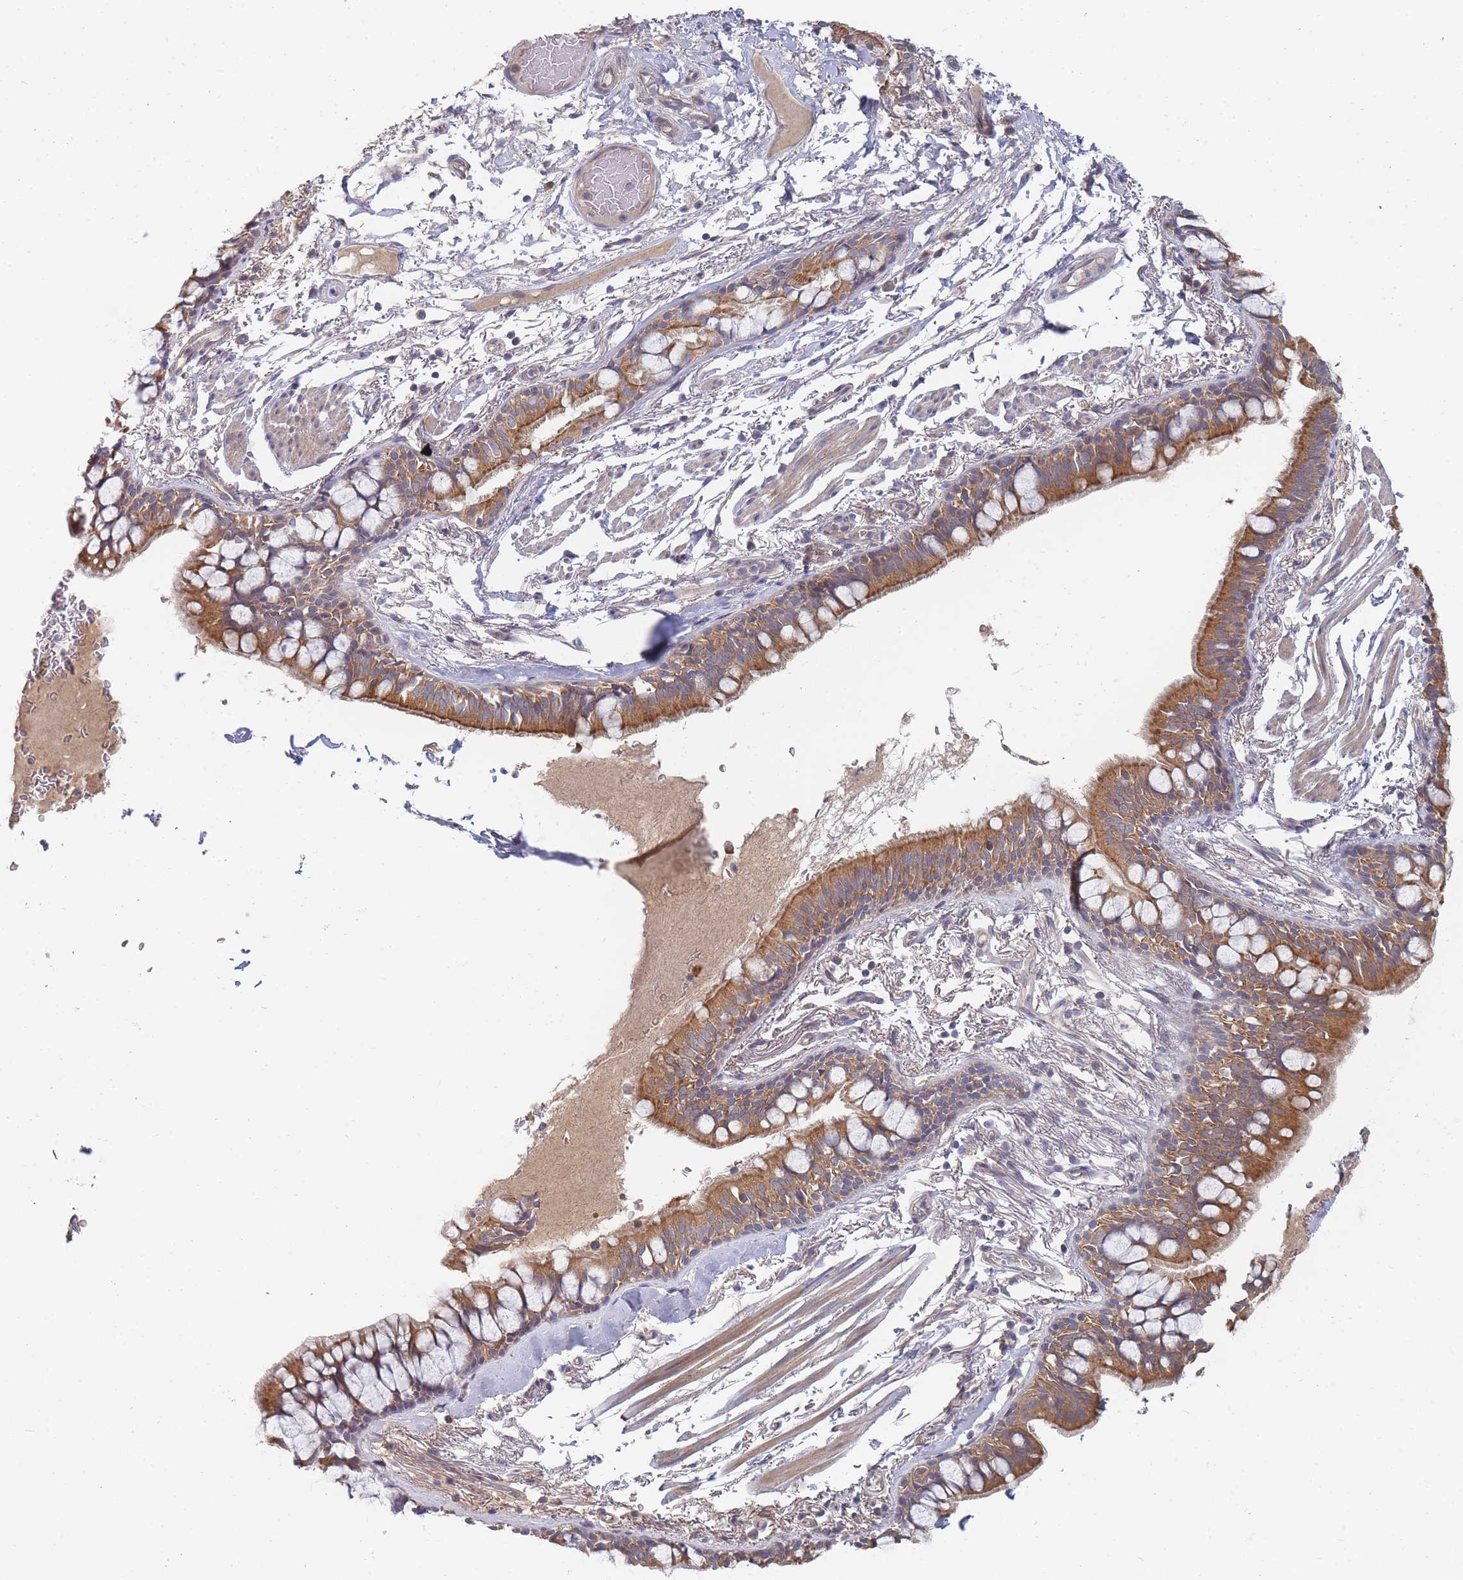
{"staining": {"intensity": "moderate", "quantity": ">75%", "location": "cytoplasmic/membranous"}, "tissue": "bronchus", "cell_type": "Respiratory epithelial cells", "image_type": "normal", "snomed": [{"axis": "morphology", "description": "Normal tissue, NOS"}, {"axis": "topography", "description": "Bronchus"}], "caption": "Immunohistochemistry of unremarkable bronchus exhibits medium levels of moderate cytoplasmic/membranous expression in about >75% of respiratory epithelial cells. (IHC, brightfield microscopy, high magnification).", "gene": "SLC35F5", "patient": {"sex": "male", "age": 70}}